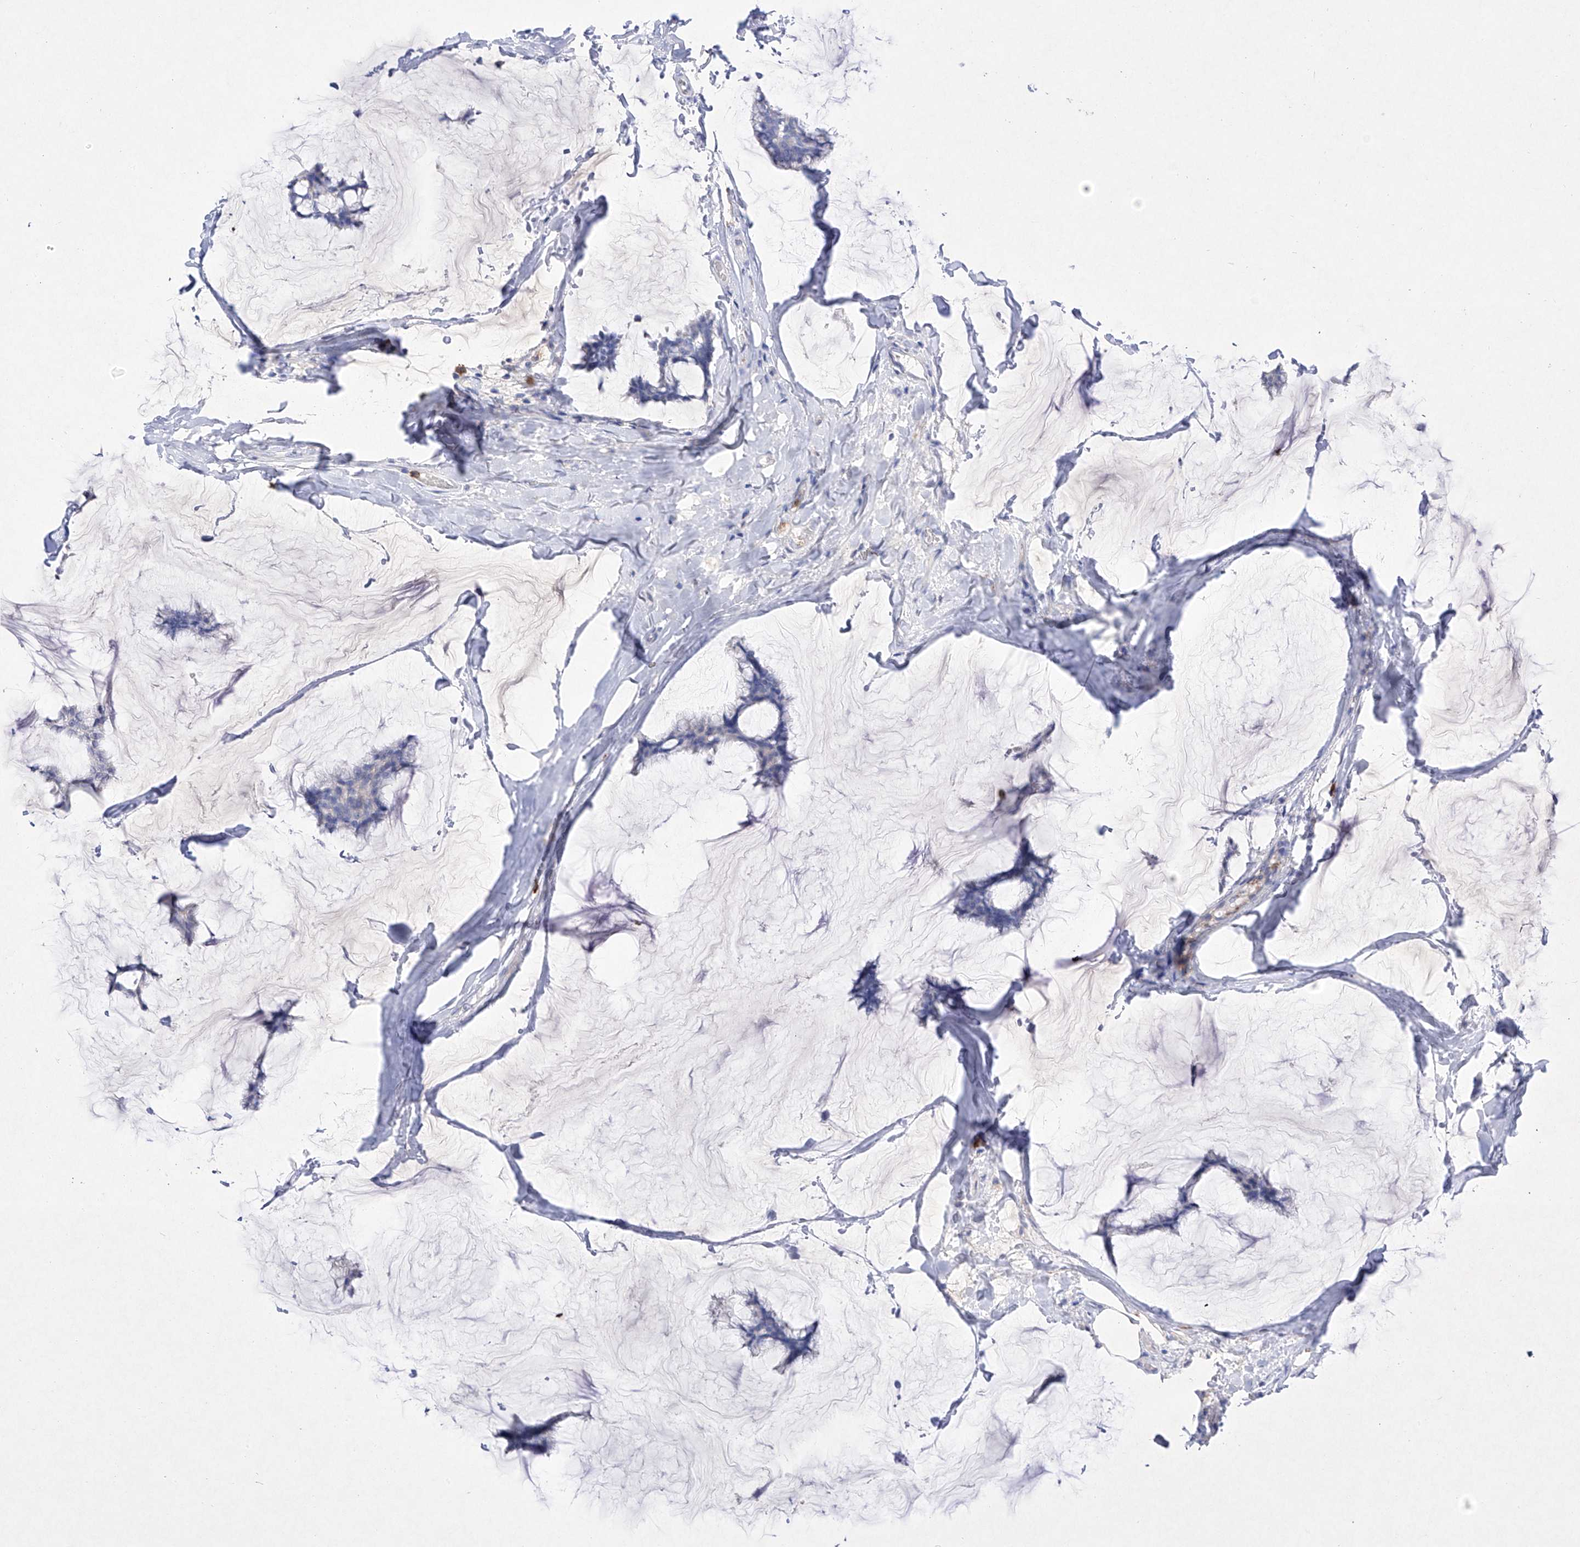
{"staining": {"intensity": "negative", "quantity": "none", "location": "none"}, "tissue": "breast cancer", "cell_type": "Tumor cells", "image_type": "cancer", "snomed": [{"axis": "morphology", "description": "Duct carcinoma"}, {"axis": "topography", "description": "Breast"}], "caption": "DAB immunohistochemical staining of human breast invasive ductal carcinoma reveals no significant expression in tumor cells.", "gene": "TM7SF2", "patient": {"sex": "female", "age": 93}}